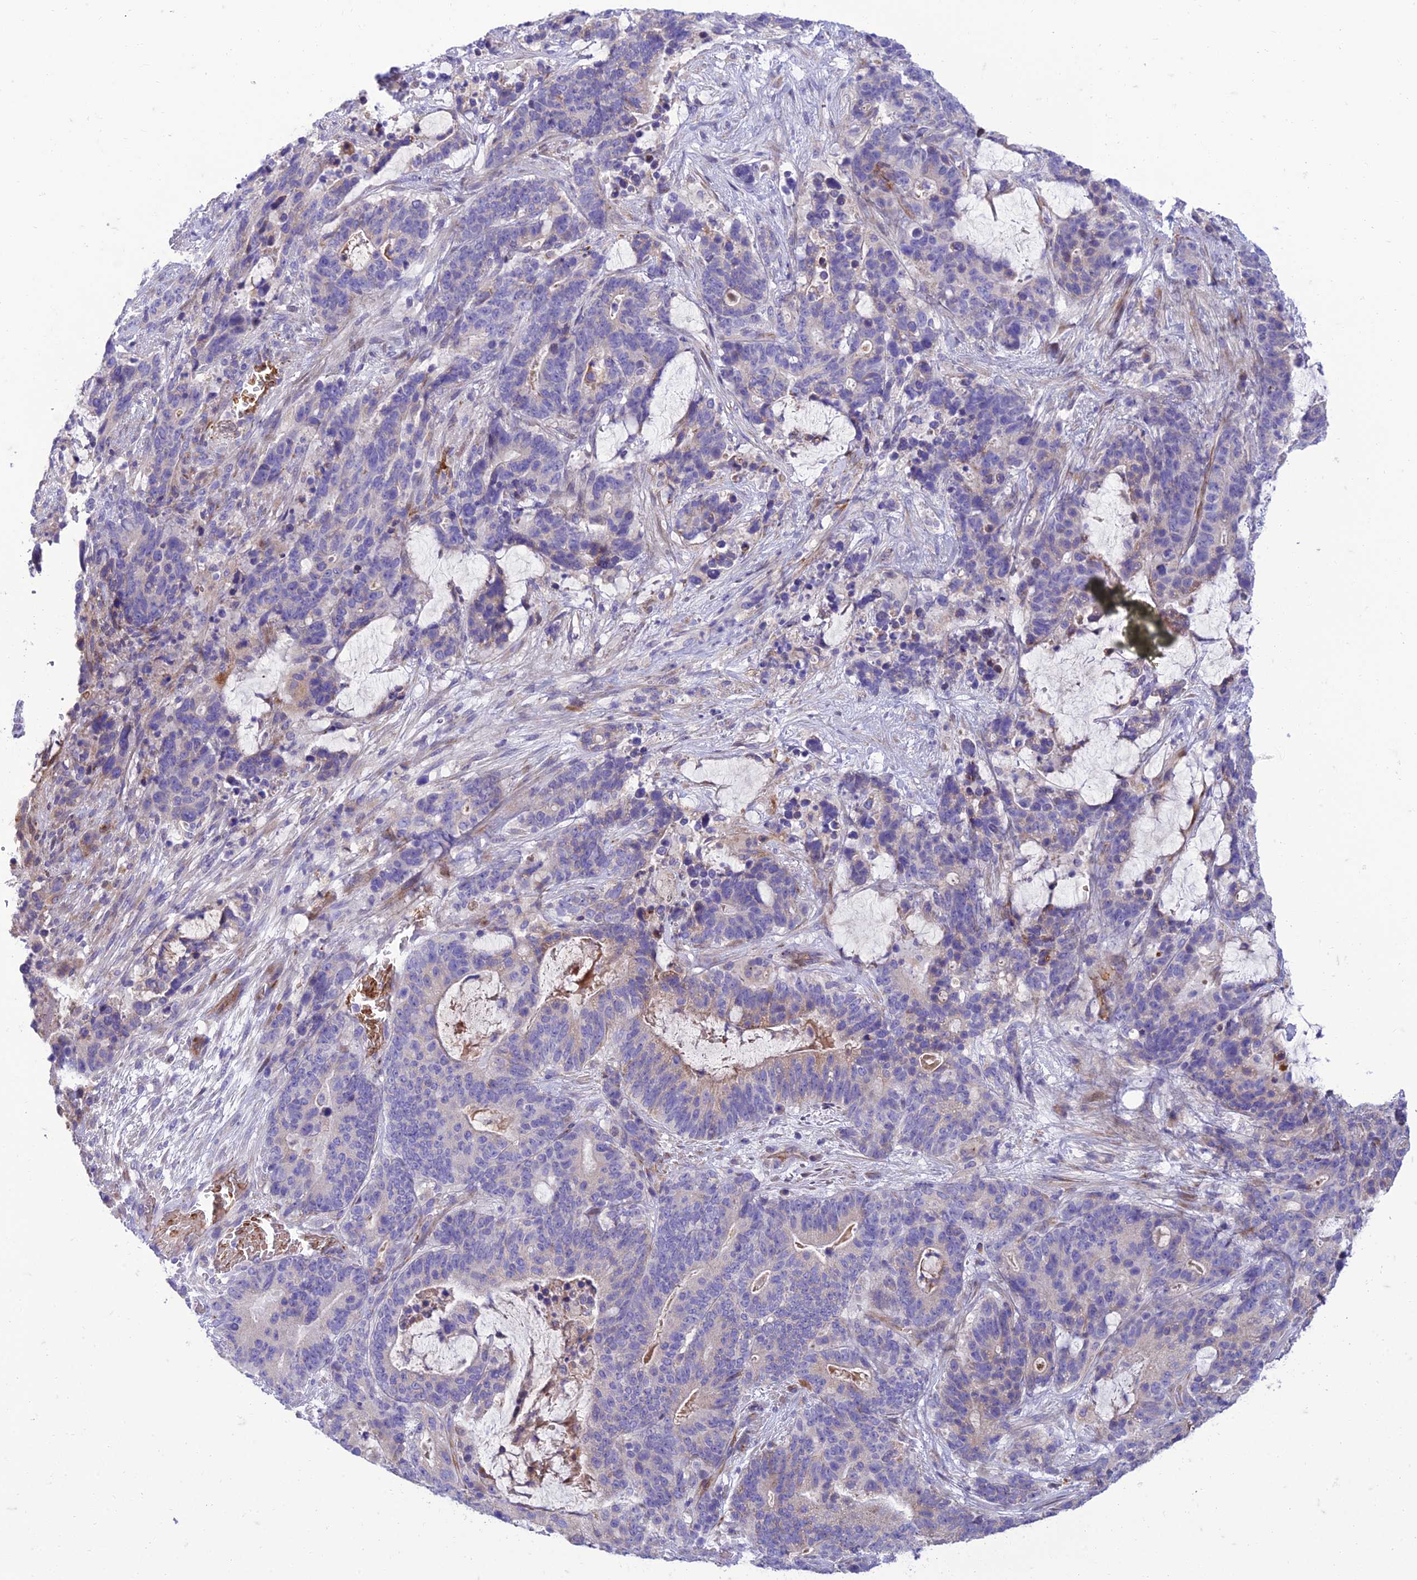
{"staining": {"intensity": "negative", "quantity": "none", "location": "none"}, "tissue": "stomach cancer", "cell_type": "Tumor cells", "image_type": "cancer", "snomed": [{"axis": "morphology", "description": "Normal tissue, NOS"}, {"axis": "morphology", "description": "Adenocarcinoma, NOS"}, {"axis": "topography", "description": "Stomach"}], "caption": "A high-resolution photomicrograph shows IHC staining of adenocarcinoma (stomach), which shows no significant positivity in tumor cells.", "gene": "SEL1L3", "patient": {"sex": "female", "age": 64}}